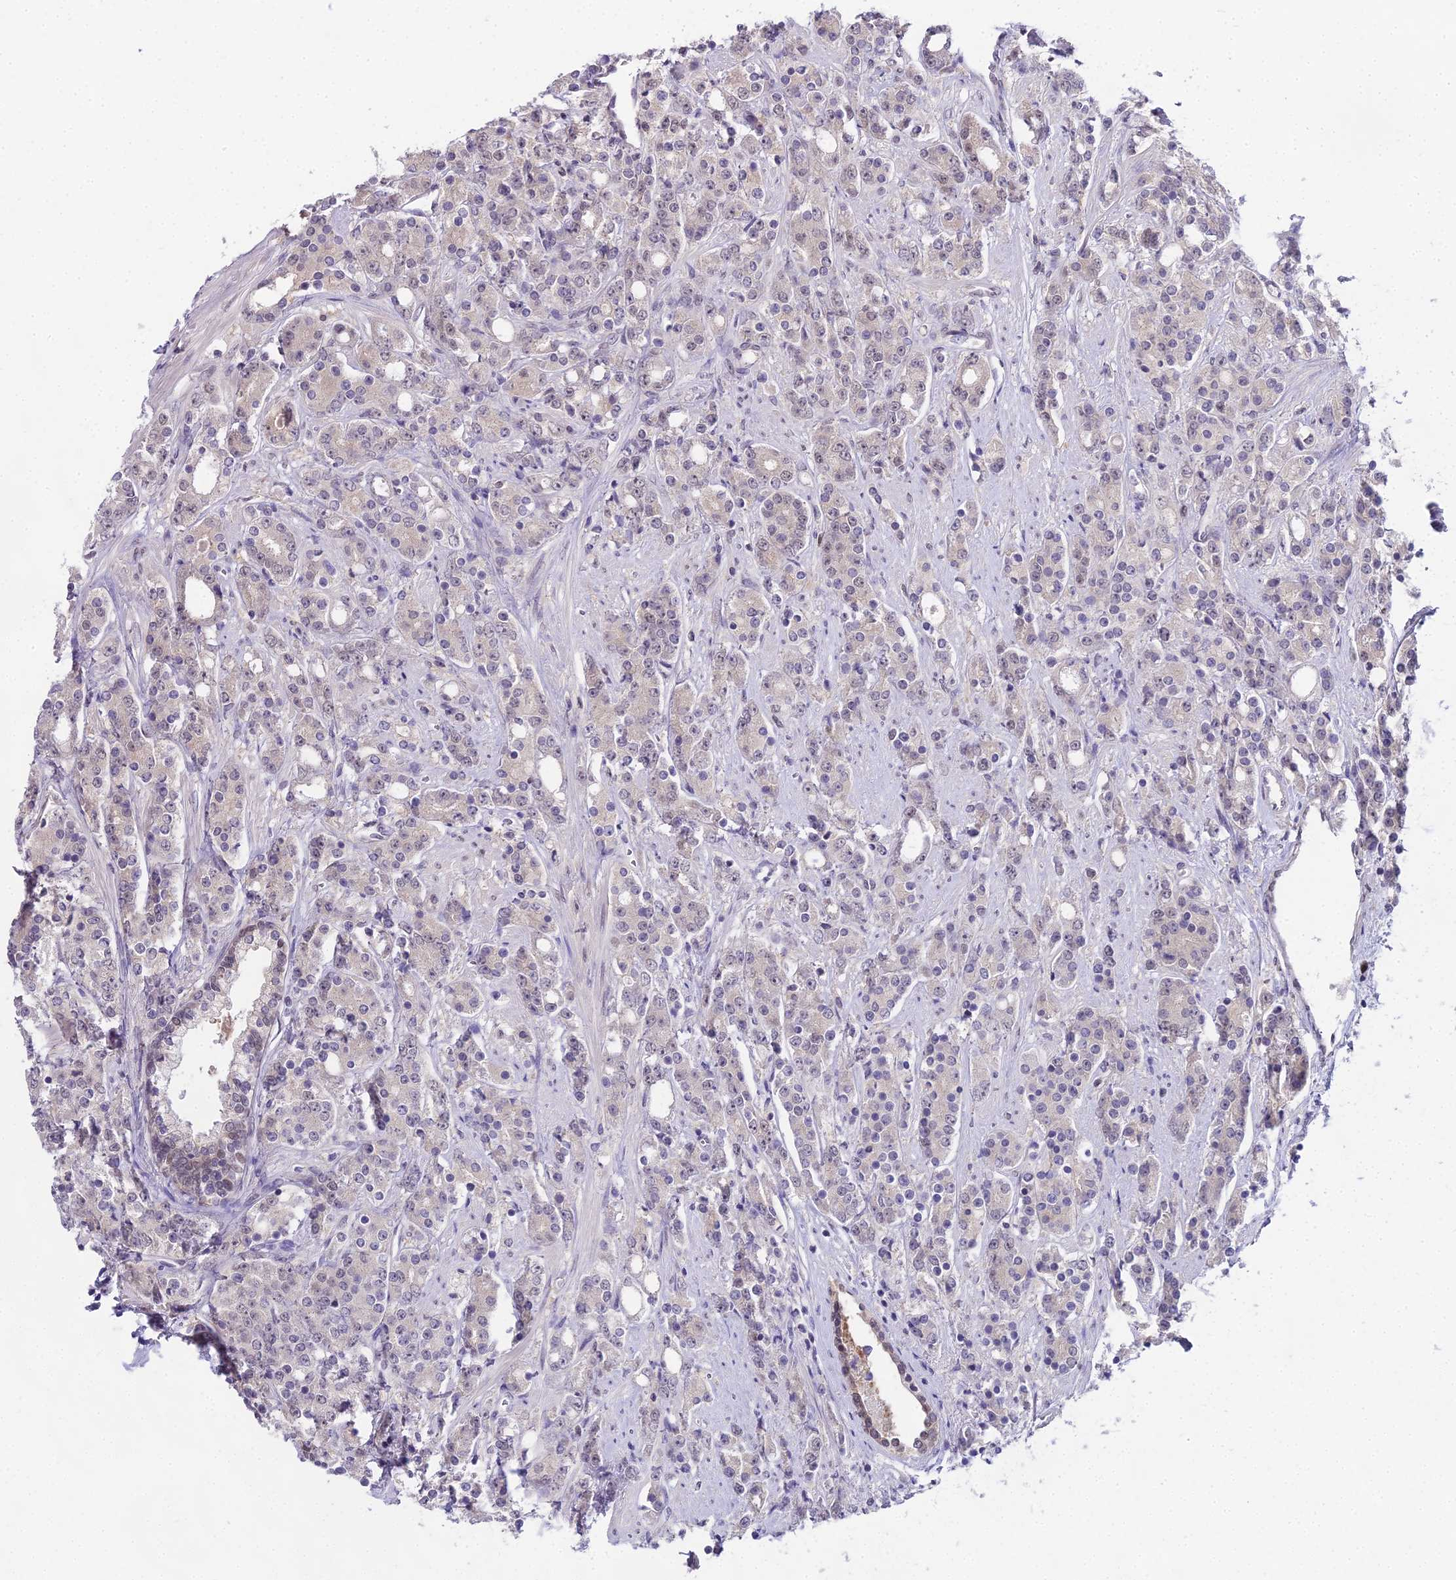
{"staining": {"intensity": "negative", "quantity": "none", "location": "none"}, "tissue": "prostate cancer", "cell_type": "Tumor cells", "image_type": "cancer", "snomed": [{"axis": "morphology", "description": "Adenocarcinoma, High grade"}, {"axis": "topography", "description": "Prostate"}], "caption": "This is an immunohistochemistry micrograph of prostate adenocarcinoma (high-grade). There is no positivity in tumor cells.", "gene": "MAT2A", "patient": {"sex": "male", "age": 62}}